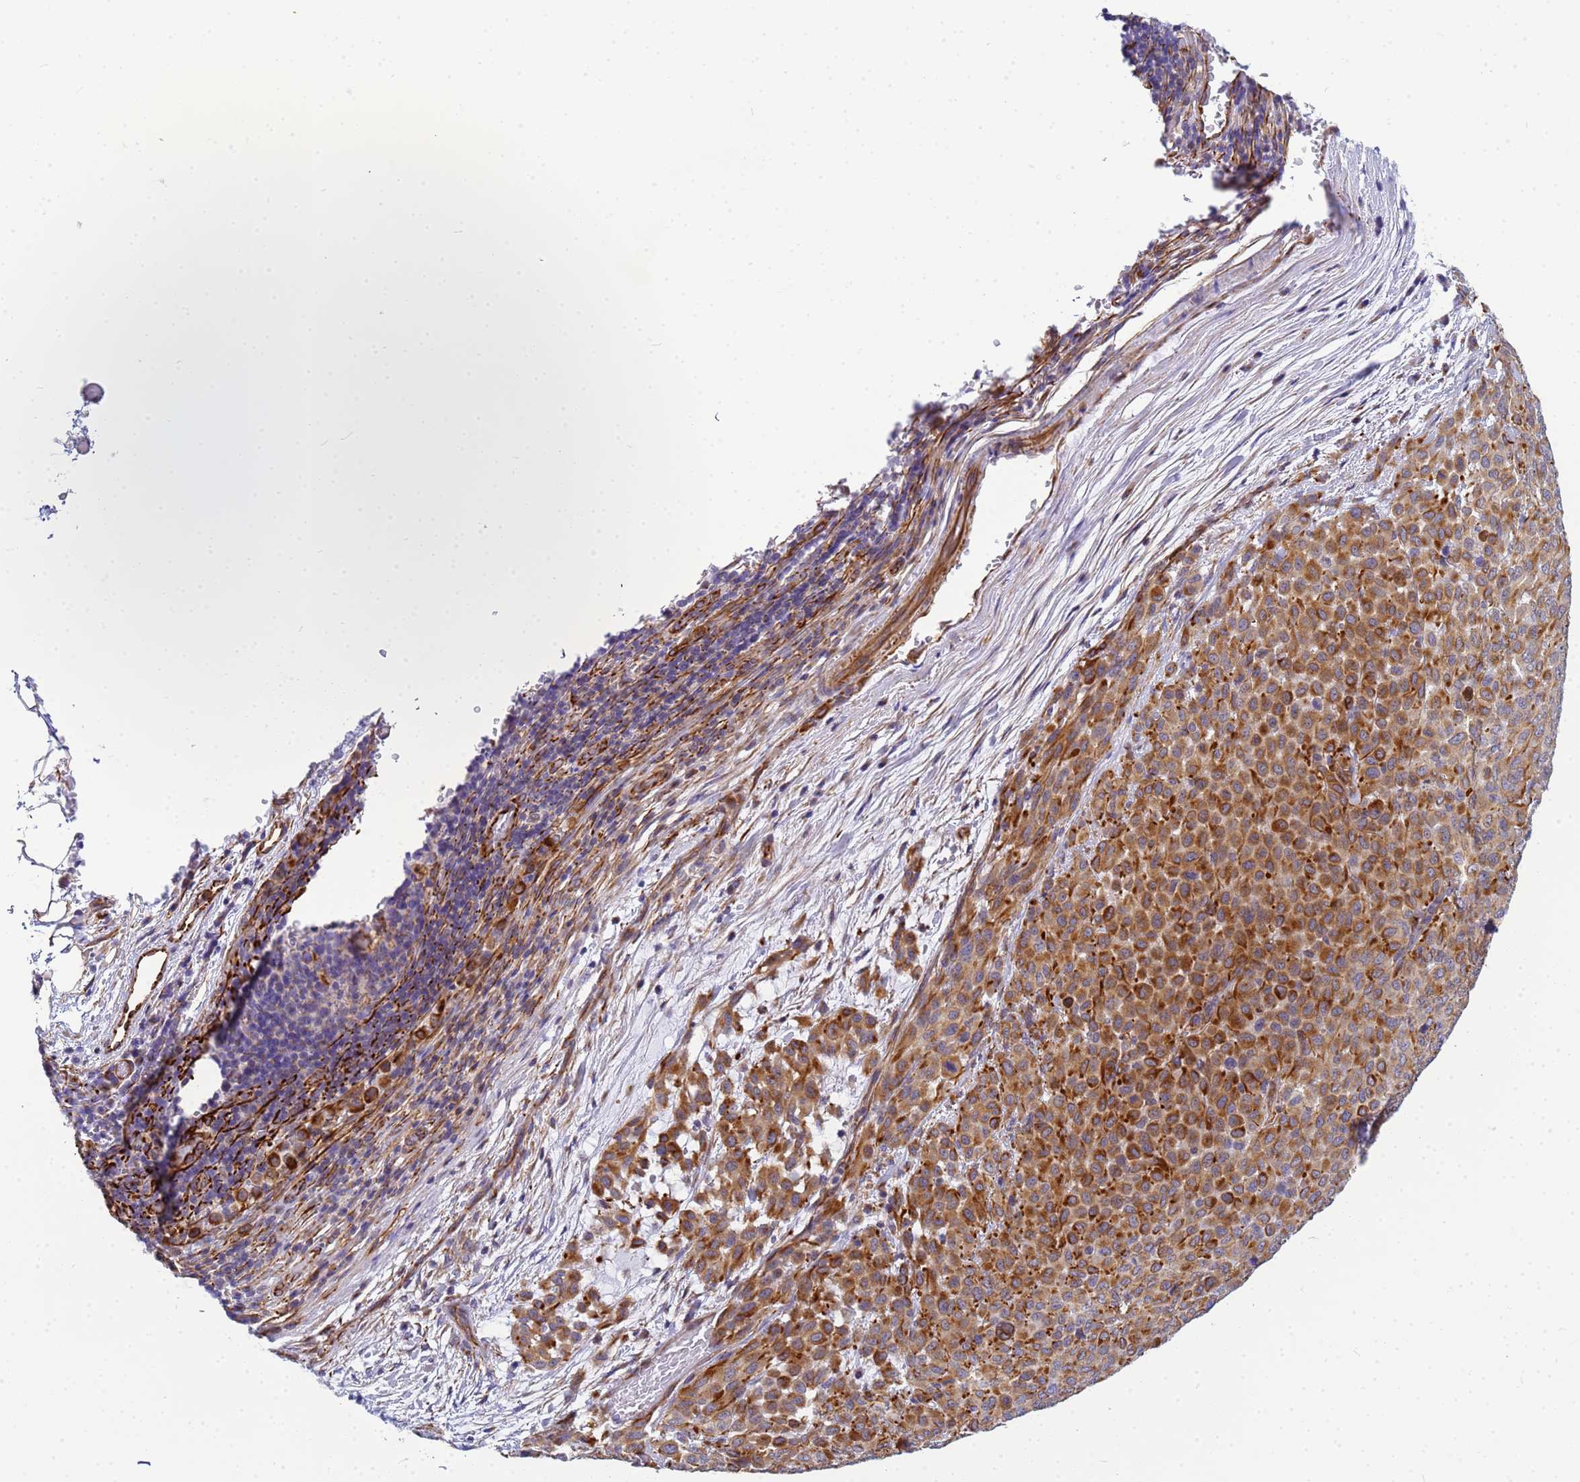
{"staining": {"intensity": "moderate", "quantity": ">75%", "location": "cytoplasmic/membranous"}, "tissue": "melanoma", "cell_type": "Tumor cells", "image_type": "cancer", "snomed": [{"axis": "morphology", "description": "Malignant melanoma, Metastatic site"}, {"axis": "topography", "description": "Skin"}], "caption": "Malignant melanoma (metastatic site) stained with a protein marker reveals moderate staining in tumor cells.", "gene": "UBXN2B", "patient": {"sex": "female", "age": 81}}